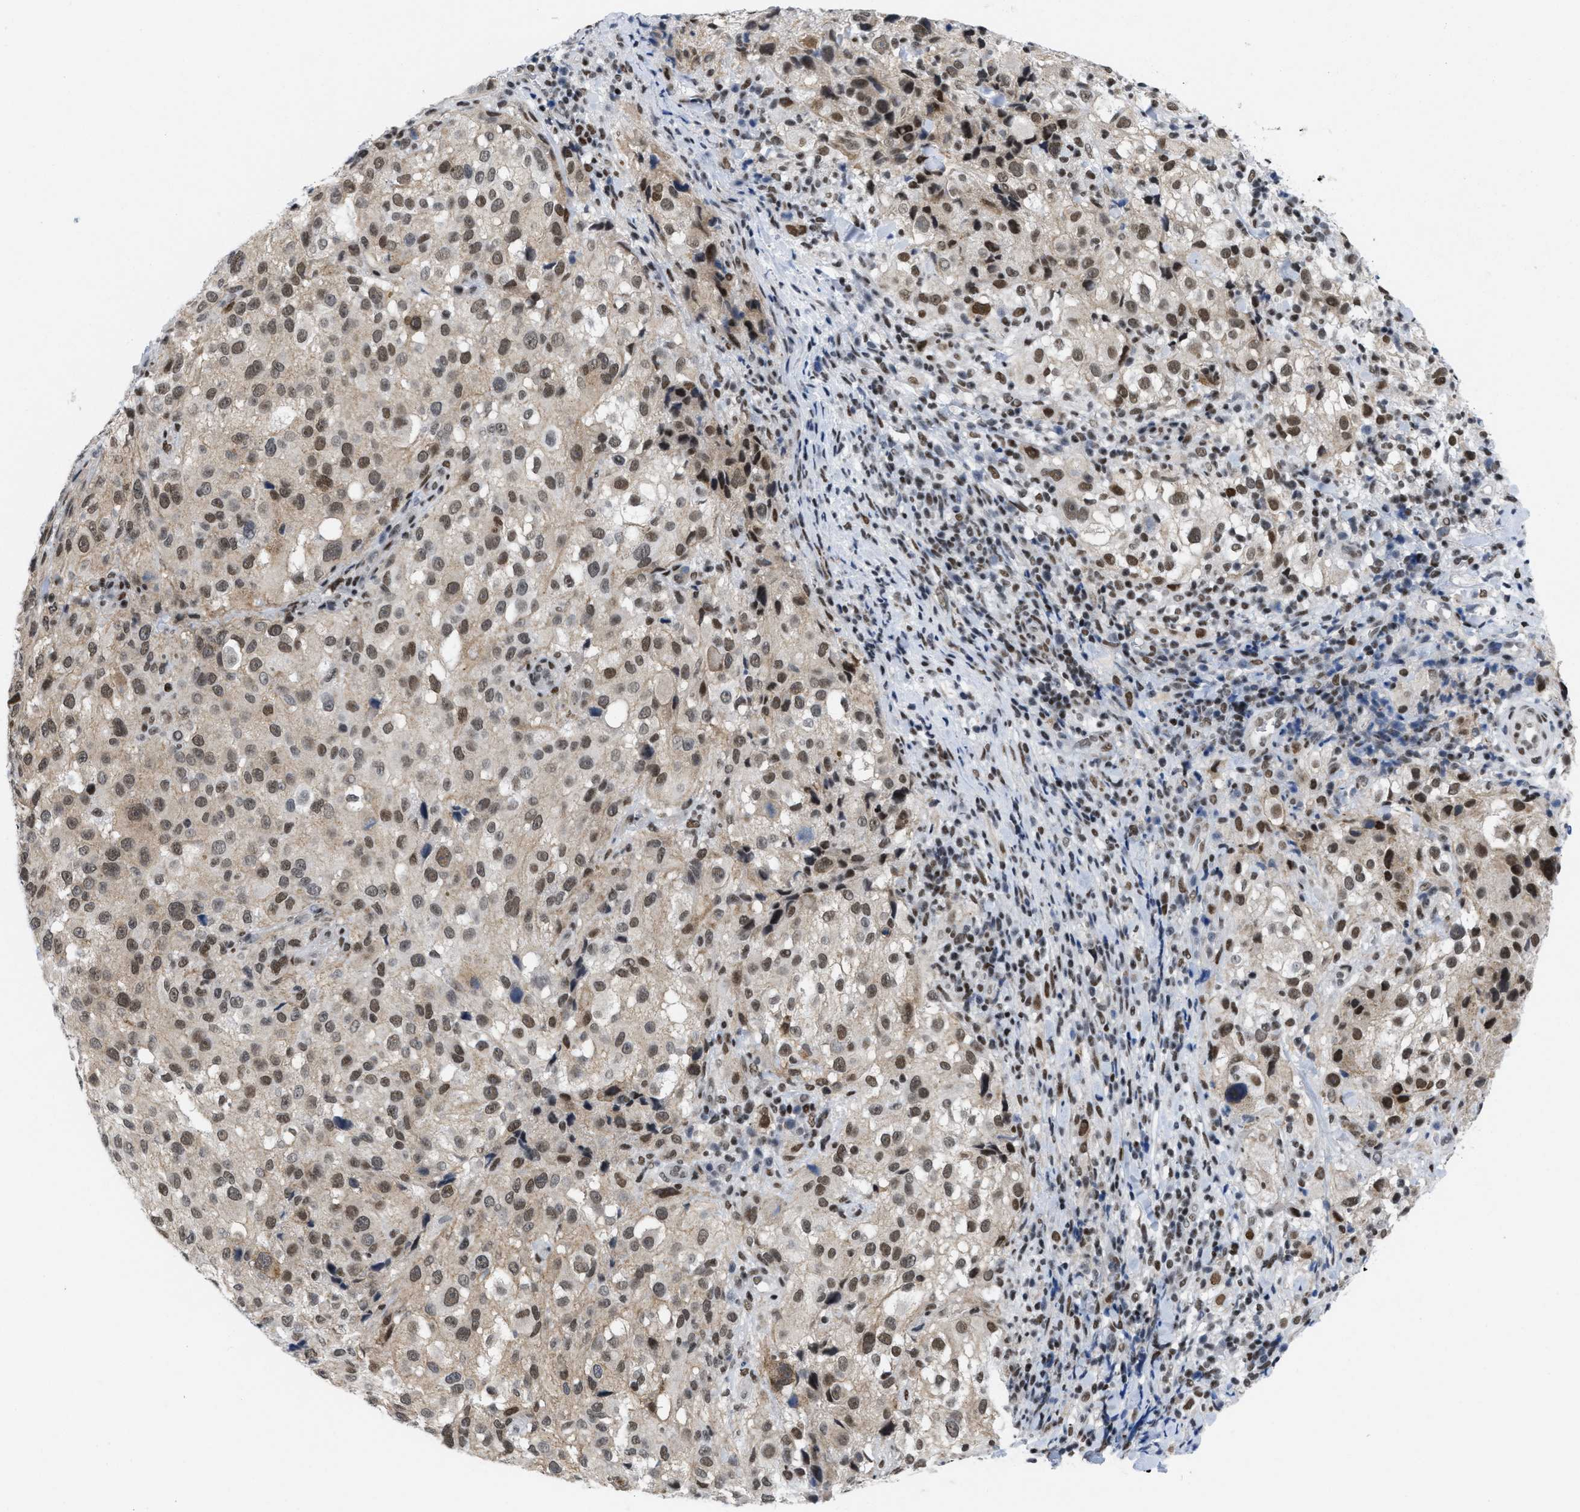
{"staining": {"intensity": "strong", "quantity": ">75%", "location": "nuclear"}, "tissue": "melanoma", "cell_type": "Tumor cells", "image_type": "cancer", "snomed": [{"axis": "morphology", "description": "Necrosis, NOS"}, {"axis": "morphology", "description": "Malignant melanoma, NOS"}, {"axis": "topography", "description": "Skin"}], "caption": "The photomicrograph exhibits immunohistochemical staining of melanoma. There is strong nuclear positivity is present in about >75% of tumor cells.", "gene": "MIER1", "patient": {"sex": "female", "age": 87}}